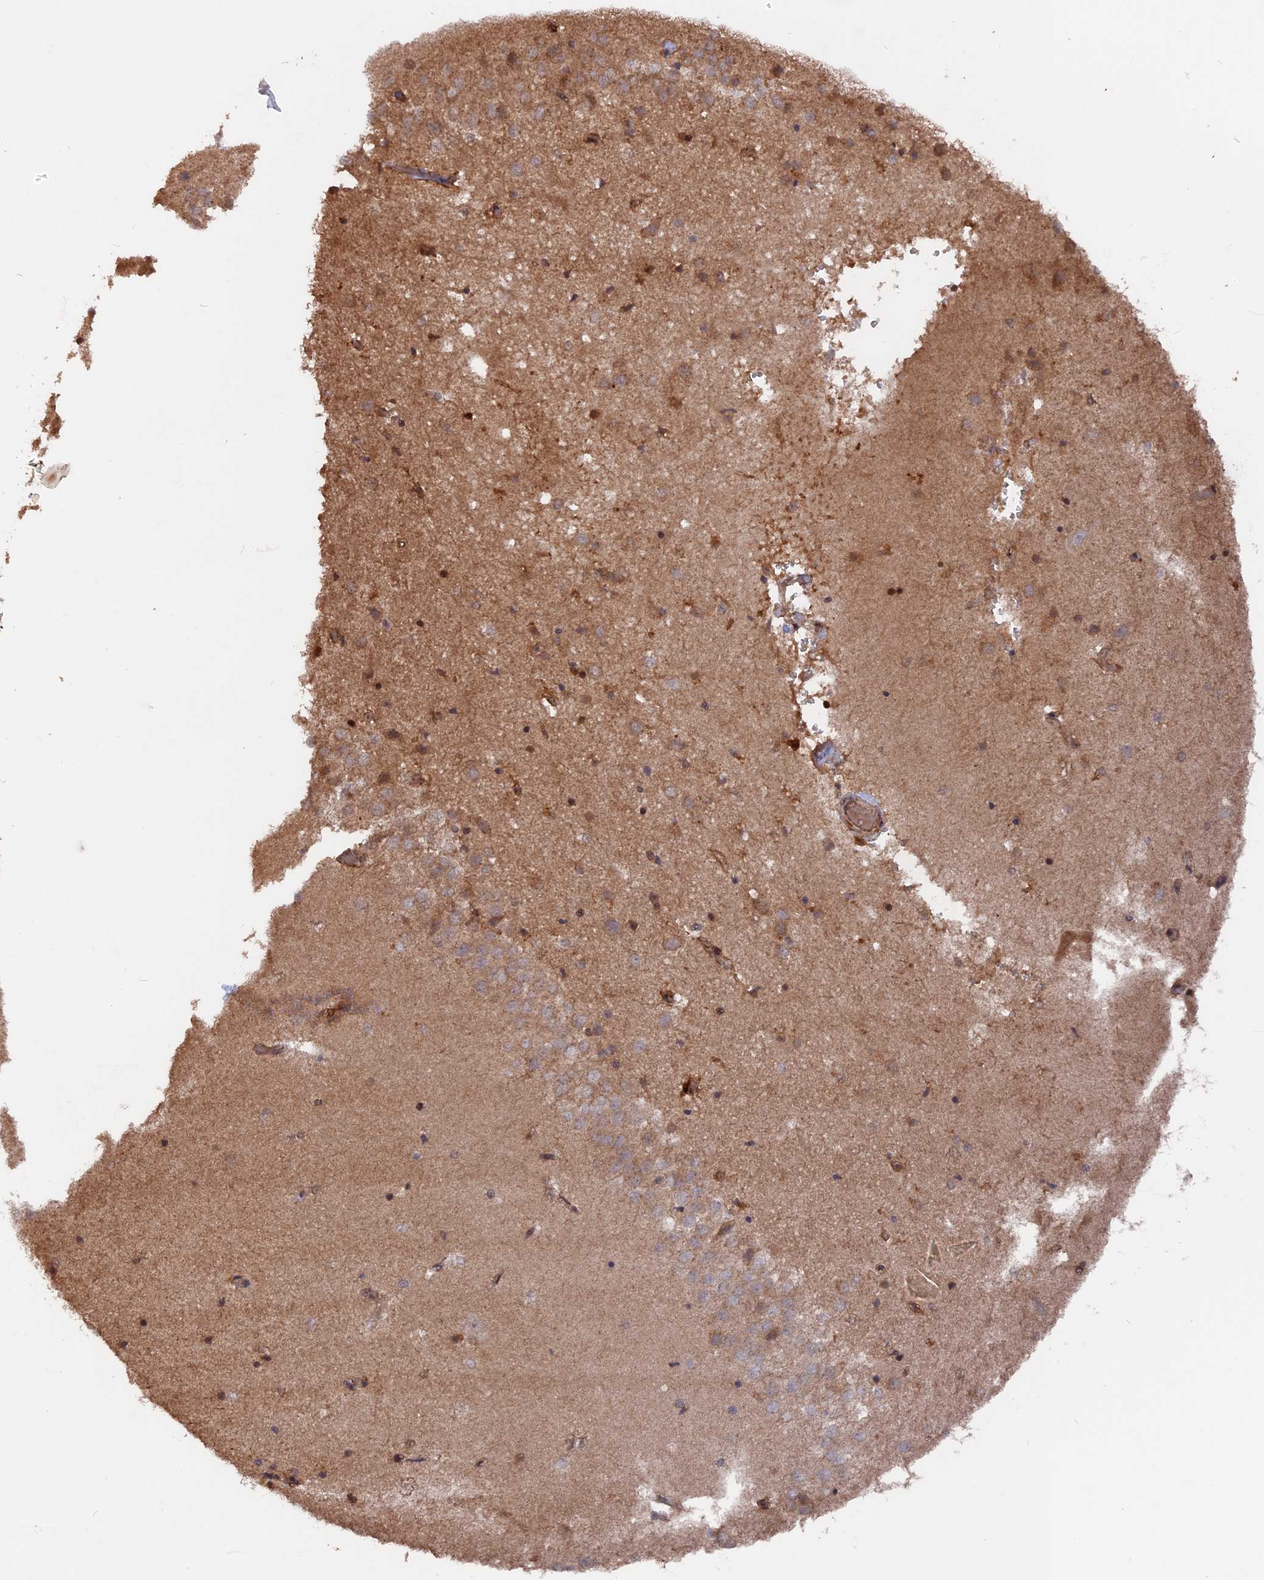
{"staining": {"intensity": "moderate", "quantity": "<25%", "location": "cytoplasmic/membranous,nuclear"}, "tissue": "hippocampus", "cell_type": "Glial cells", "image_type": "normal", "snomed": [{"axis": "morphology", "description": "Normal tissue, NOS"}, {"axis": "topography", "description": "Hippocampus"}], "caption": "Immunohistochemistry (IHC) of unremarkable hippocampus reveals low levels of moderate cytoplasmic/membranous,nuclear staining in approximately <25% of glial cells.", "gene": "TELO2", "patient": {"sex": "female", "age": 52}}